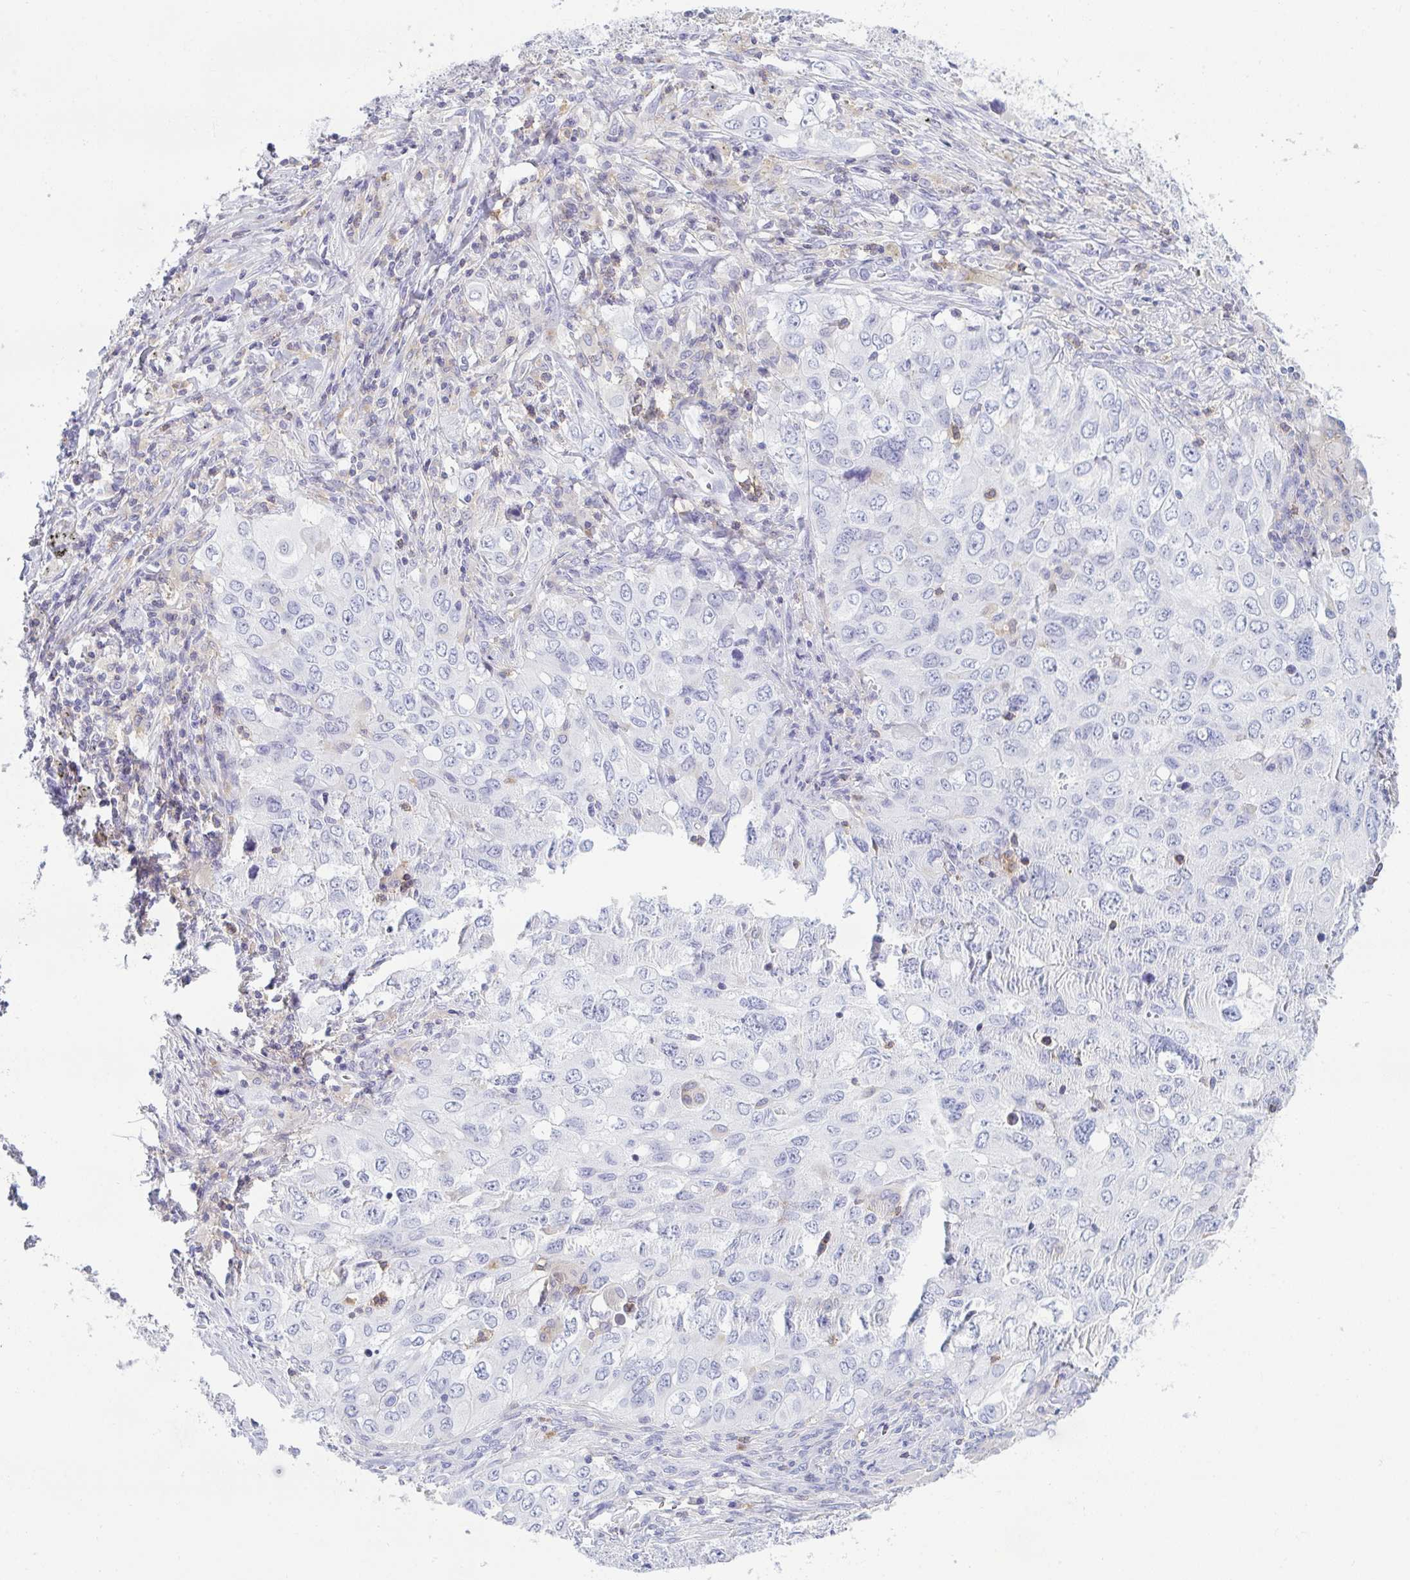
{"staining": {"intensity": "negative", "quantity": "none", "location": "none"}, "tissue": "lung cancer", "cell_type": "Tumor cells", "image_type": "cancer", "snomed": [{"axis": "morphology", "description": "Adenocarcinoma, NOS"}, {"axis": "morphology", "description": "Adenocarcinoma, metastatic, NOS"}, {"axis": "topography", "description": "Lymph node"}, {"axis": "topography", "description": "Lung"}], "caption": "High magnification brightfield microscopy of lung cancer stained with DAB (brown) and counterstained with hematoxylin (blue): tumor cells show no significant positivity.", "gene": "MYO1F", "patient": {"sex": "female", "age": 42}}